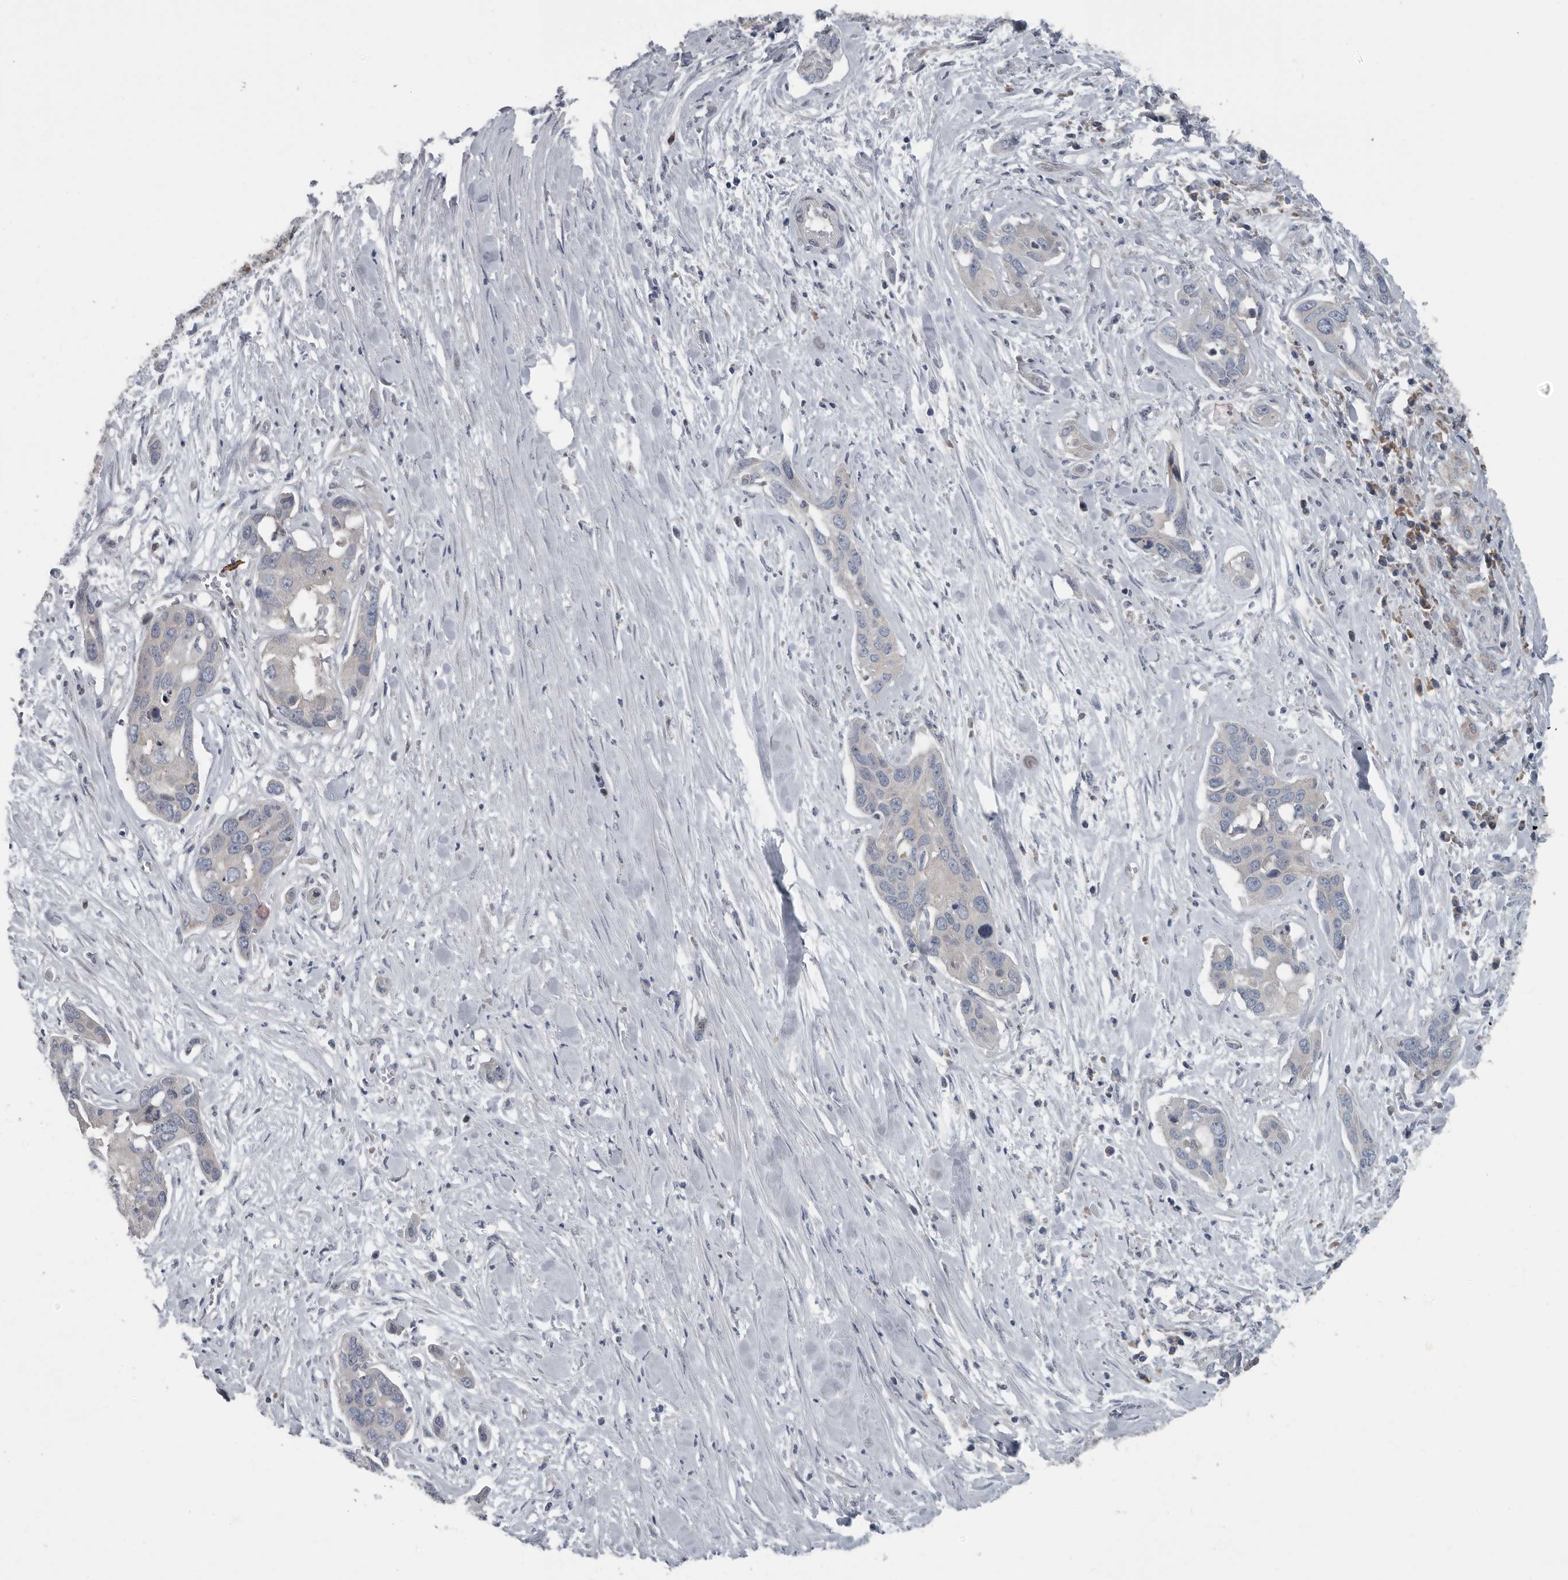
{"staining": {"intensity": "negative", "quantity": "none", "location": "none"}, "tissue": "pancreatic cancer", "cell_type": "Tumor cells", "image_type": "cancer", "snomed": [{"axis": "morphology", "description": "Adenocarcinoma, NOS"}, {"axis": "topography", "description": "Pancreas"}], "caption": "This is an immunohistochemistry (IHC) histopathology image of human pancreatic cancer. There is no staining in tumor cells.", "gene": "TMEM199", "patient": {"sex": "female", "age": 60}}